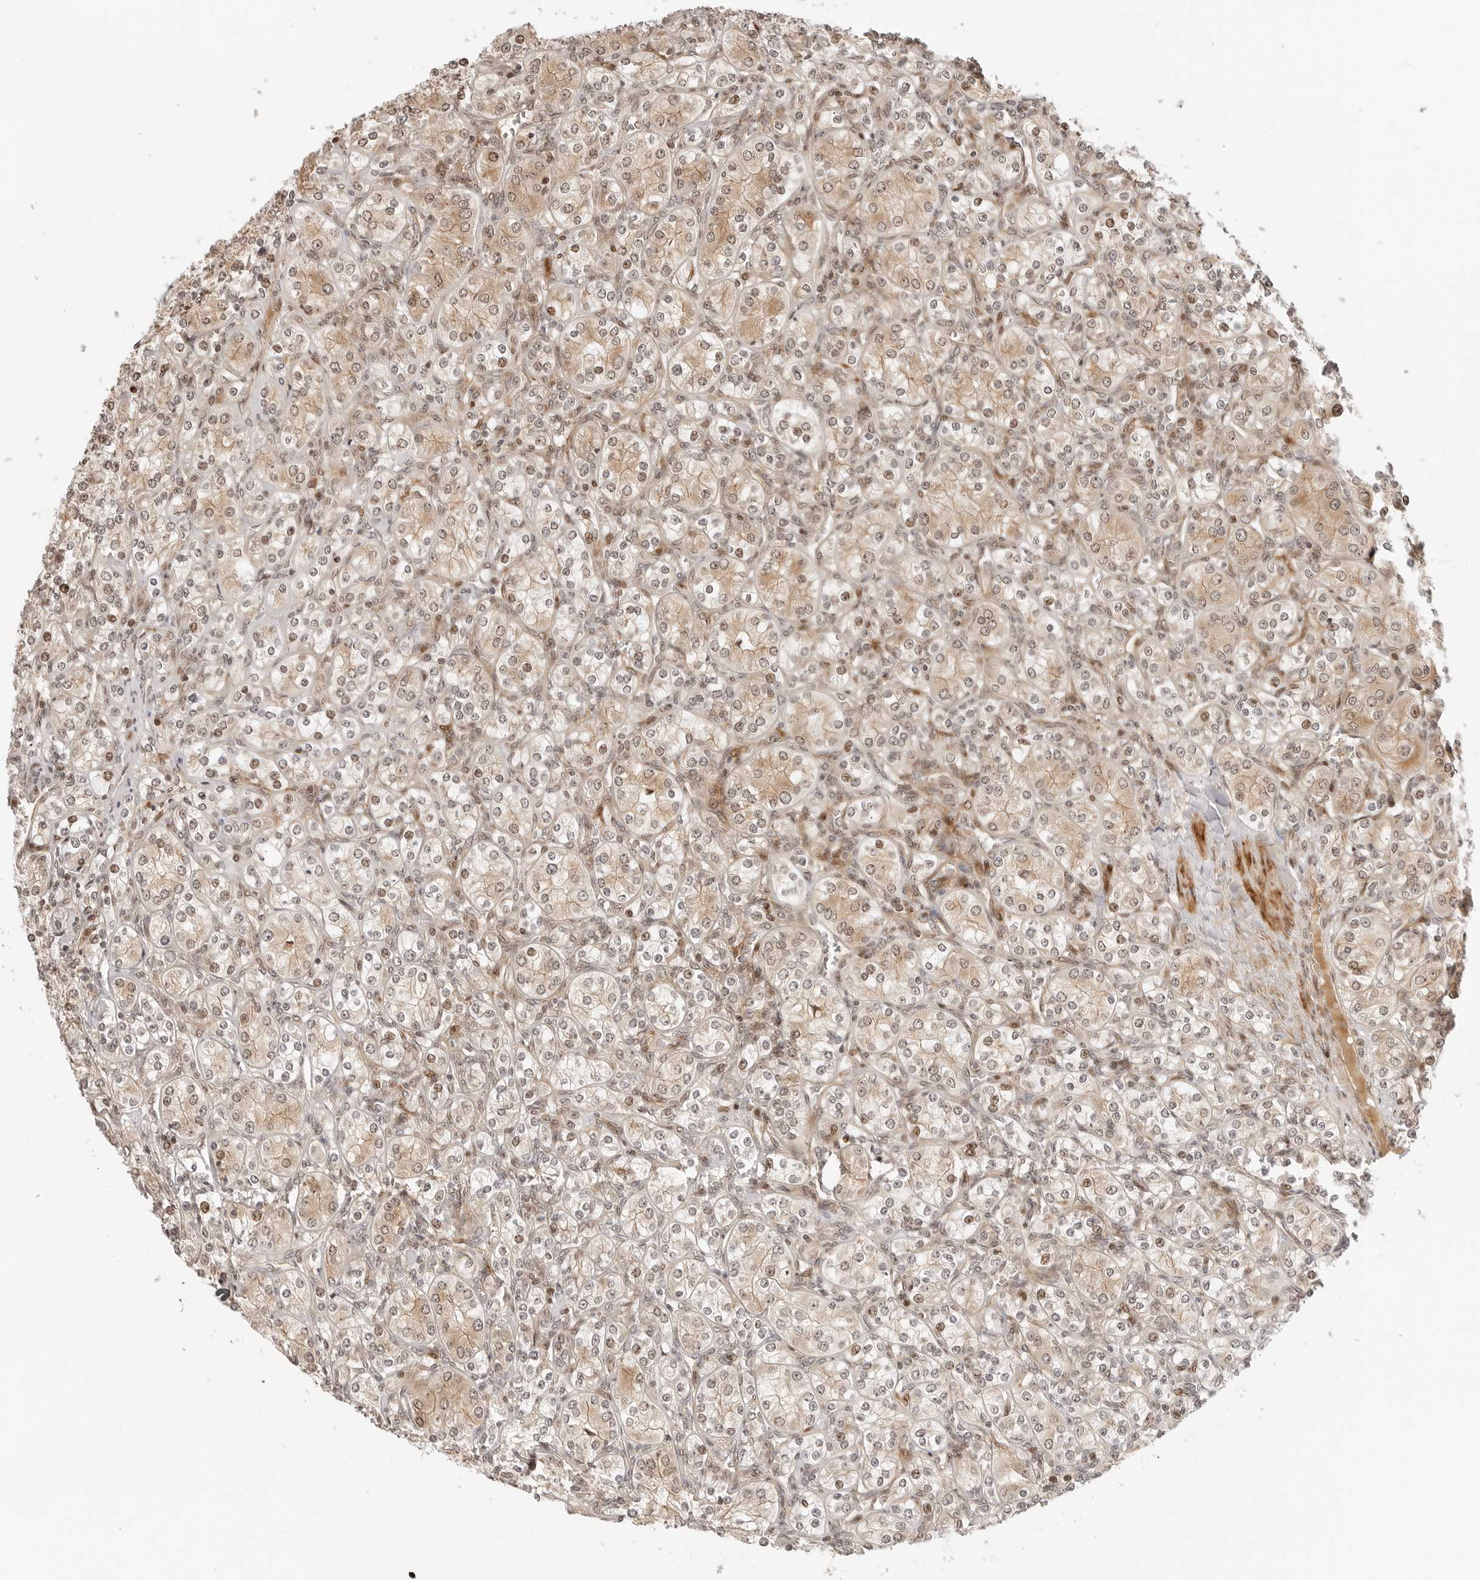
{"staining": {"intensity": "moderate", "quantity": ">75%", "location": "cytoplasmic/membranous,nuclear"}, "tissue": "renal cancer", "cell_type": "Tumor cells", "image_type": "cancer", "snomed": [{"axis": "morphology", "description": "Adenocarcinoma, NOS"}, {"axis": "topography", "description": "Kidney"}], "caption": "An image of human renal cancer stained for a protein exhibits moderate cytoplasmic/membranous and nuclear brown staining in tumor cells.", "gene": "GEM", "patient": {"sex": "male", "age": 77}}